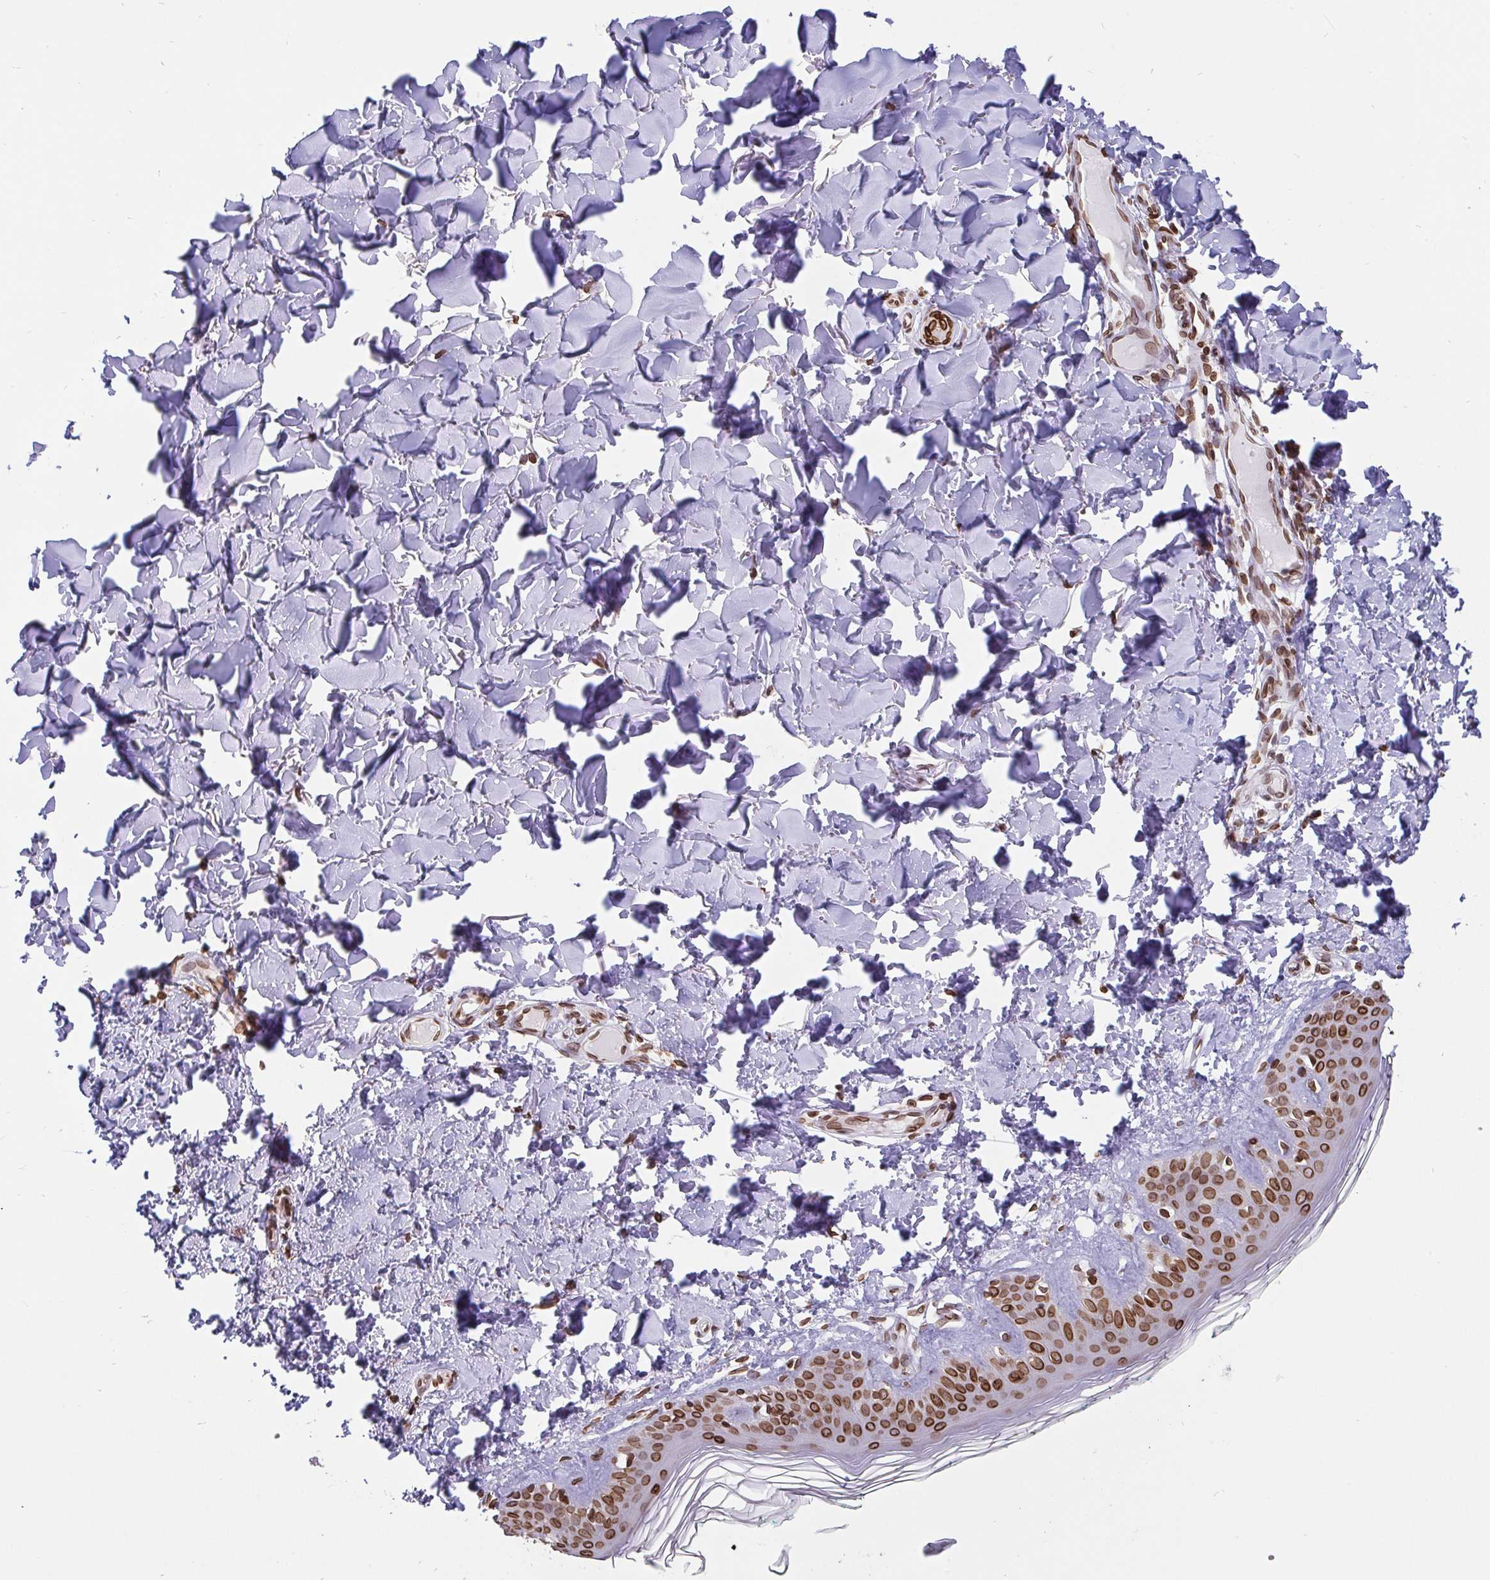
{"staining": {"intensity": "moderate", "quantity": ">75%", "location": "cytoplasmic/membranous,nuclear"}, "tissue": "skin", "cell_type": "Fibroblasts", "image_type": "normal", "snomed": [{"axis": "morphology", "description": "Normal tissue, NOS"}, {"axis": "topography", "description": "Skin"}, {"axis": "topography", "description": "Peripheral nerve tissue"}], "caption": "Immunohistochemistry (DAB) staining of normal skin shows moderate cytoplasmic/membranous,nuclear protein positivity in about >75% of fibroblasts. (DAB (3,3'-diaminobenzidine) IHC, brown staining for protein, blue staining for nuclei).", "gene": "EMD", "patient": {"sex": "female", "age": 45}}